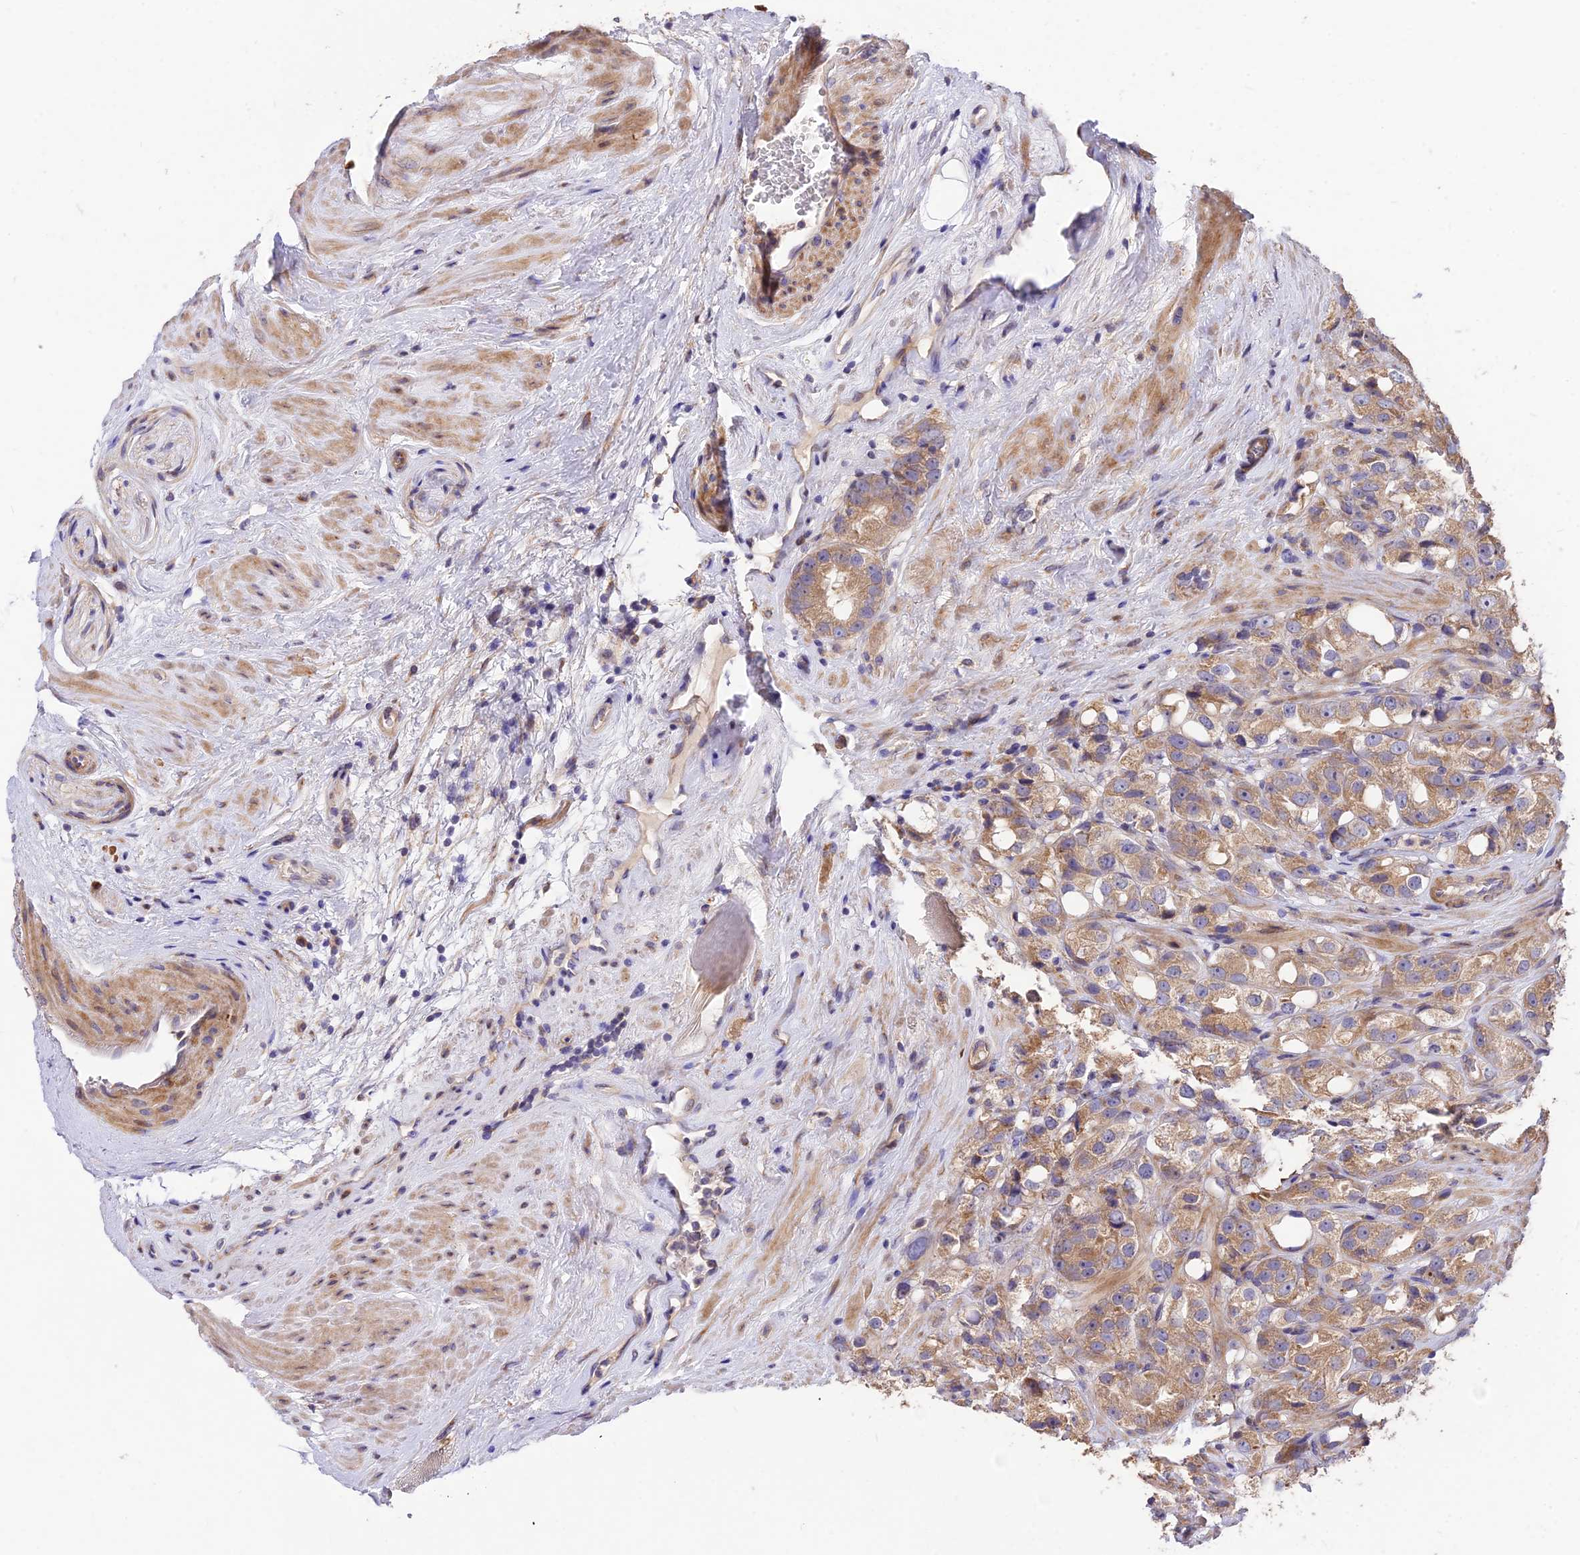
{"staining": {"intensity": "moderate", "quantity": ">75%", "location": "cytoplasmic/membranous"}, "tissue": "prostate cancer", "cell_type": "Tumor cells", "image_type": "cancer", "snomed": [{"axis": "morphology", "description": "Adenocarcinoma, NOS"}, {"axis": "topography", "description": "Prostate"}], "caption": "Human prostate cancer stained for a protein (brown) displays moderate cytoplasmic/membranous positive staining in about >75% of tumor cells.", "gene": "ROCK1", "patient": {"sex": "male", "age": 79}}